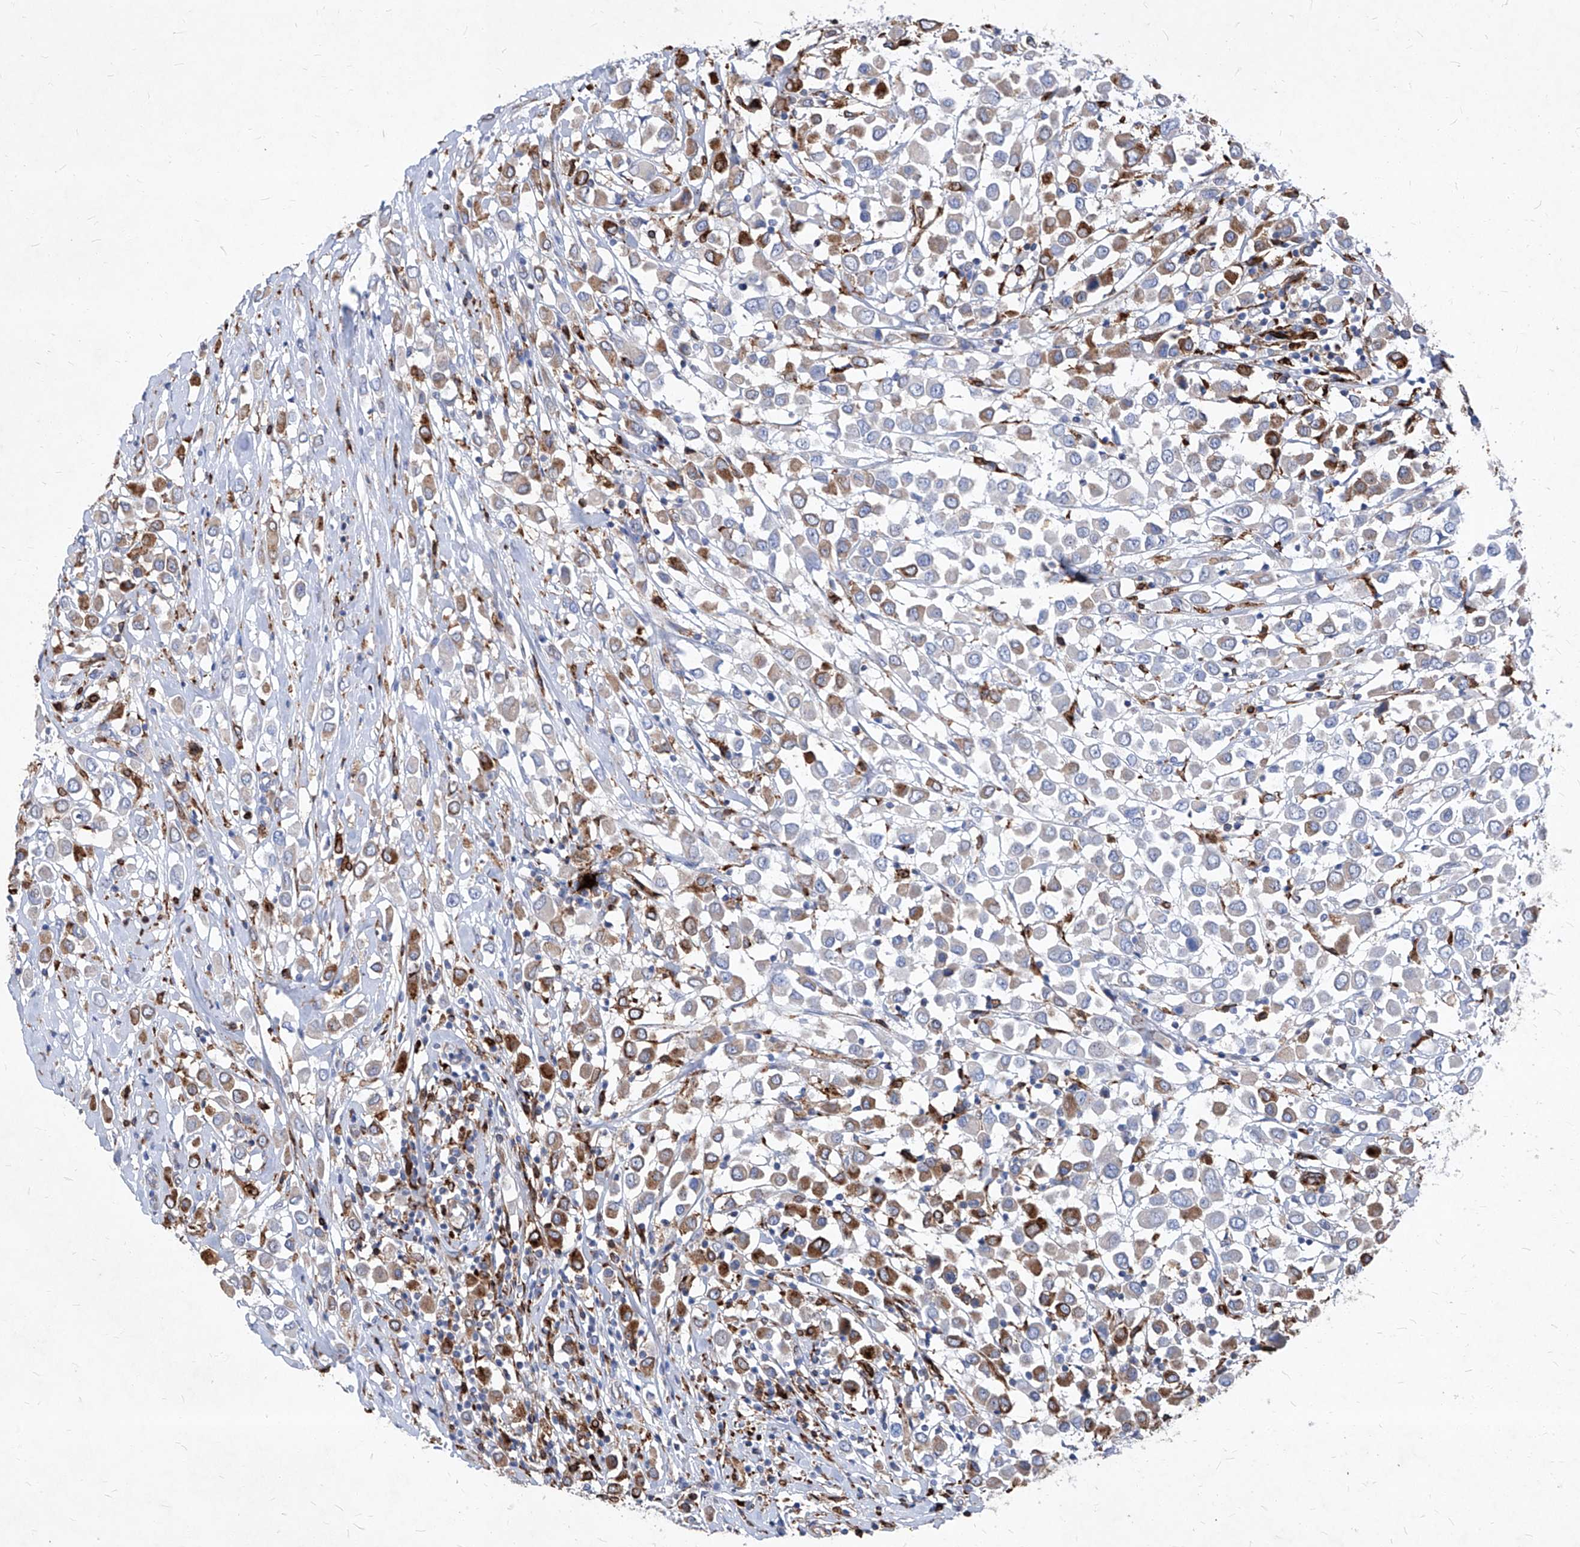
{"staining": {"intensity": "moderate", "quantity": "<25%", "location": "cytoplasmic/membranous"}, "tissue": "breast cancer", "cell_type": "Tumor cells", "image_type": "cancer", "snomed": [{"axis": "morphology", "description": "Duct carcinoma"}, {"axis": "topography", "description": "Breast"}], "caption": "This is an image of immunohistochemistry staining of breast cancer, which shows moderate staining in the cytoplasmic/membranous of tumor cells.", "gene": "UBOX5", "patient": {"sex": "female", "age": 61}}